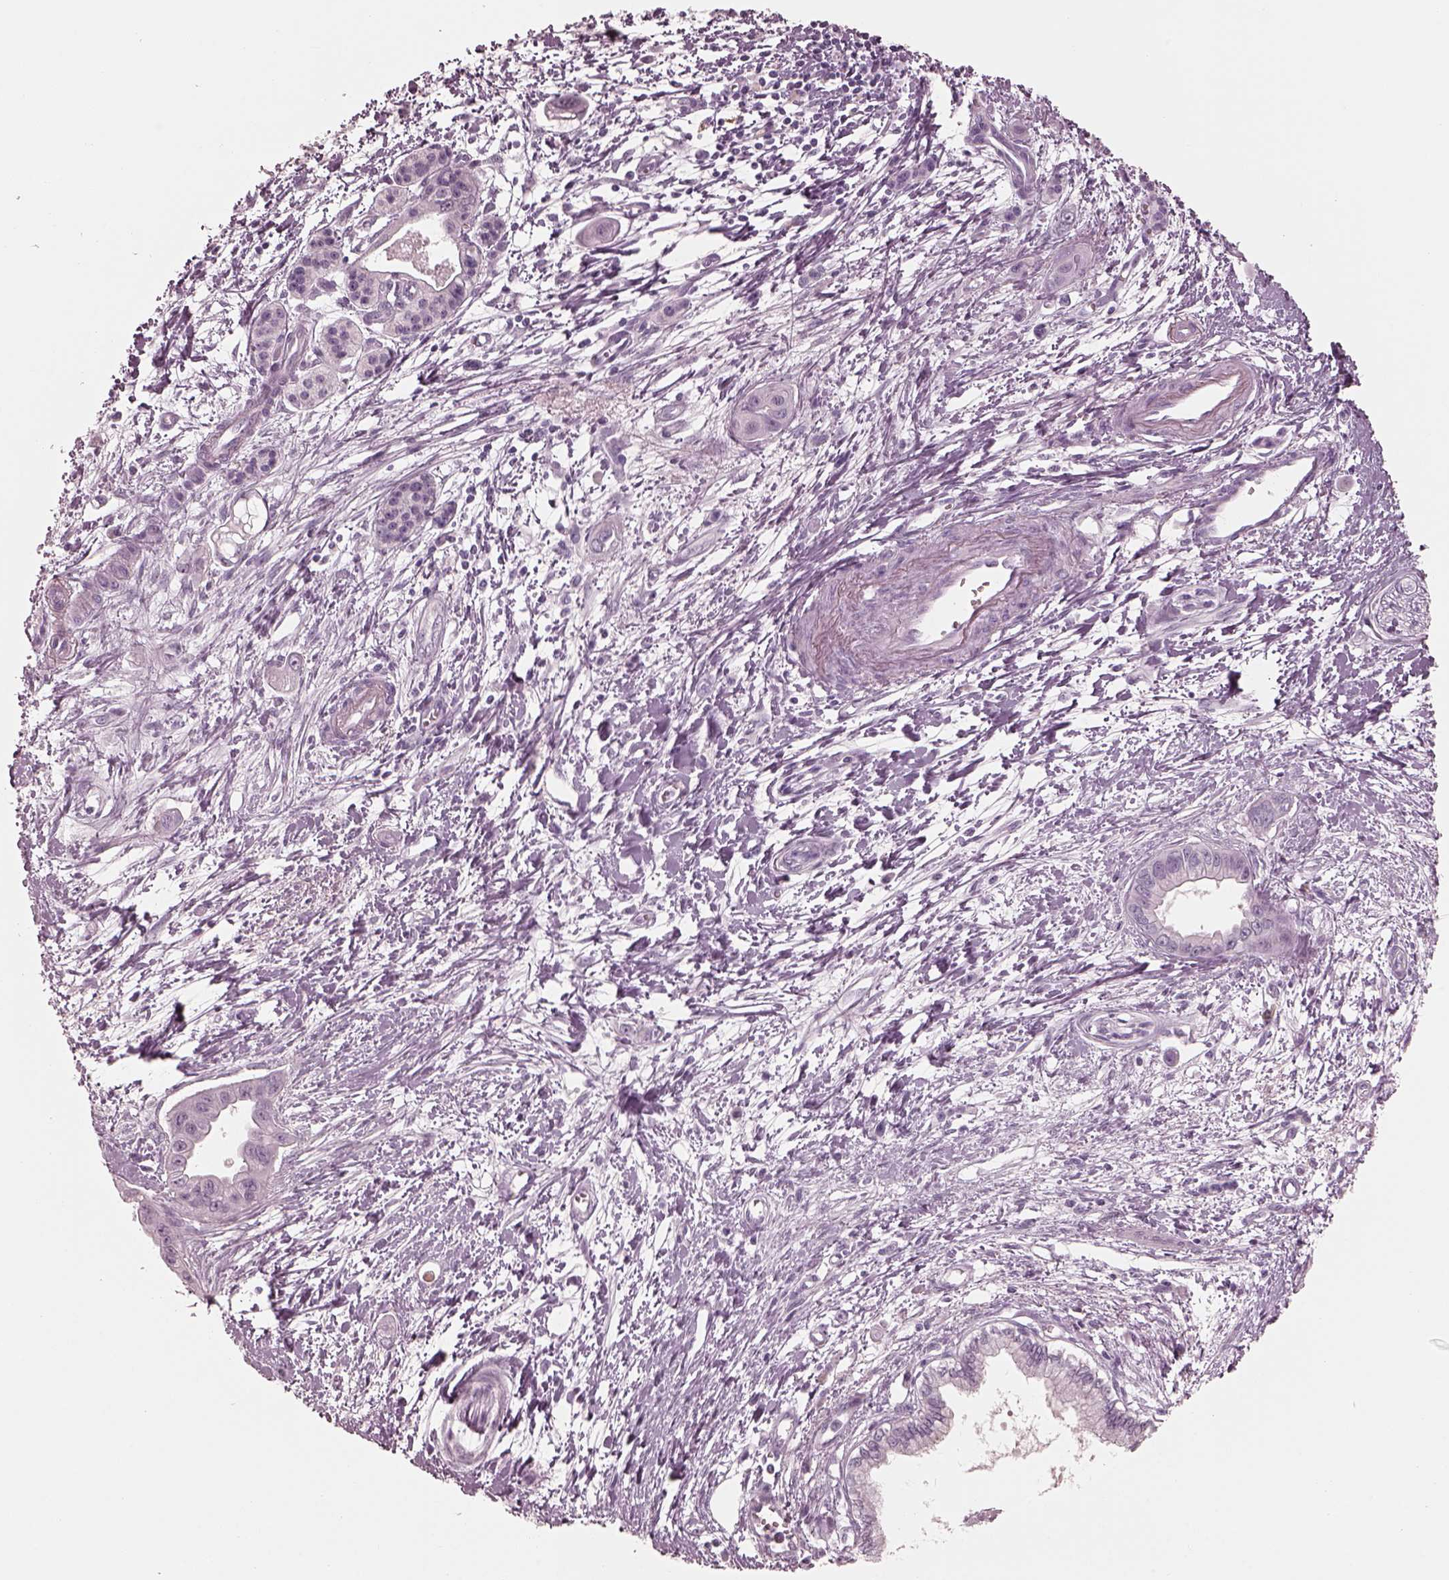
{"staining": {"intensity": "negative", "quantity": "none", "location": "none"}, "tissue": "pancreatic cancer", "cell_type": "Tumor cells", "image_type": "cancer", "snomed": [{"axis": "morphology", "description": "Adenocarcinoma, NOS"}, {"axis": "topography", "description": "Pancreas"}], "caption": "Tumor cells show no significant protein expression in pancreatic adenocarcinoma.", "gene": "C2orf81", "patient": {"sex": "male", "age": 60}}